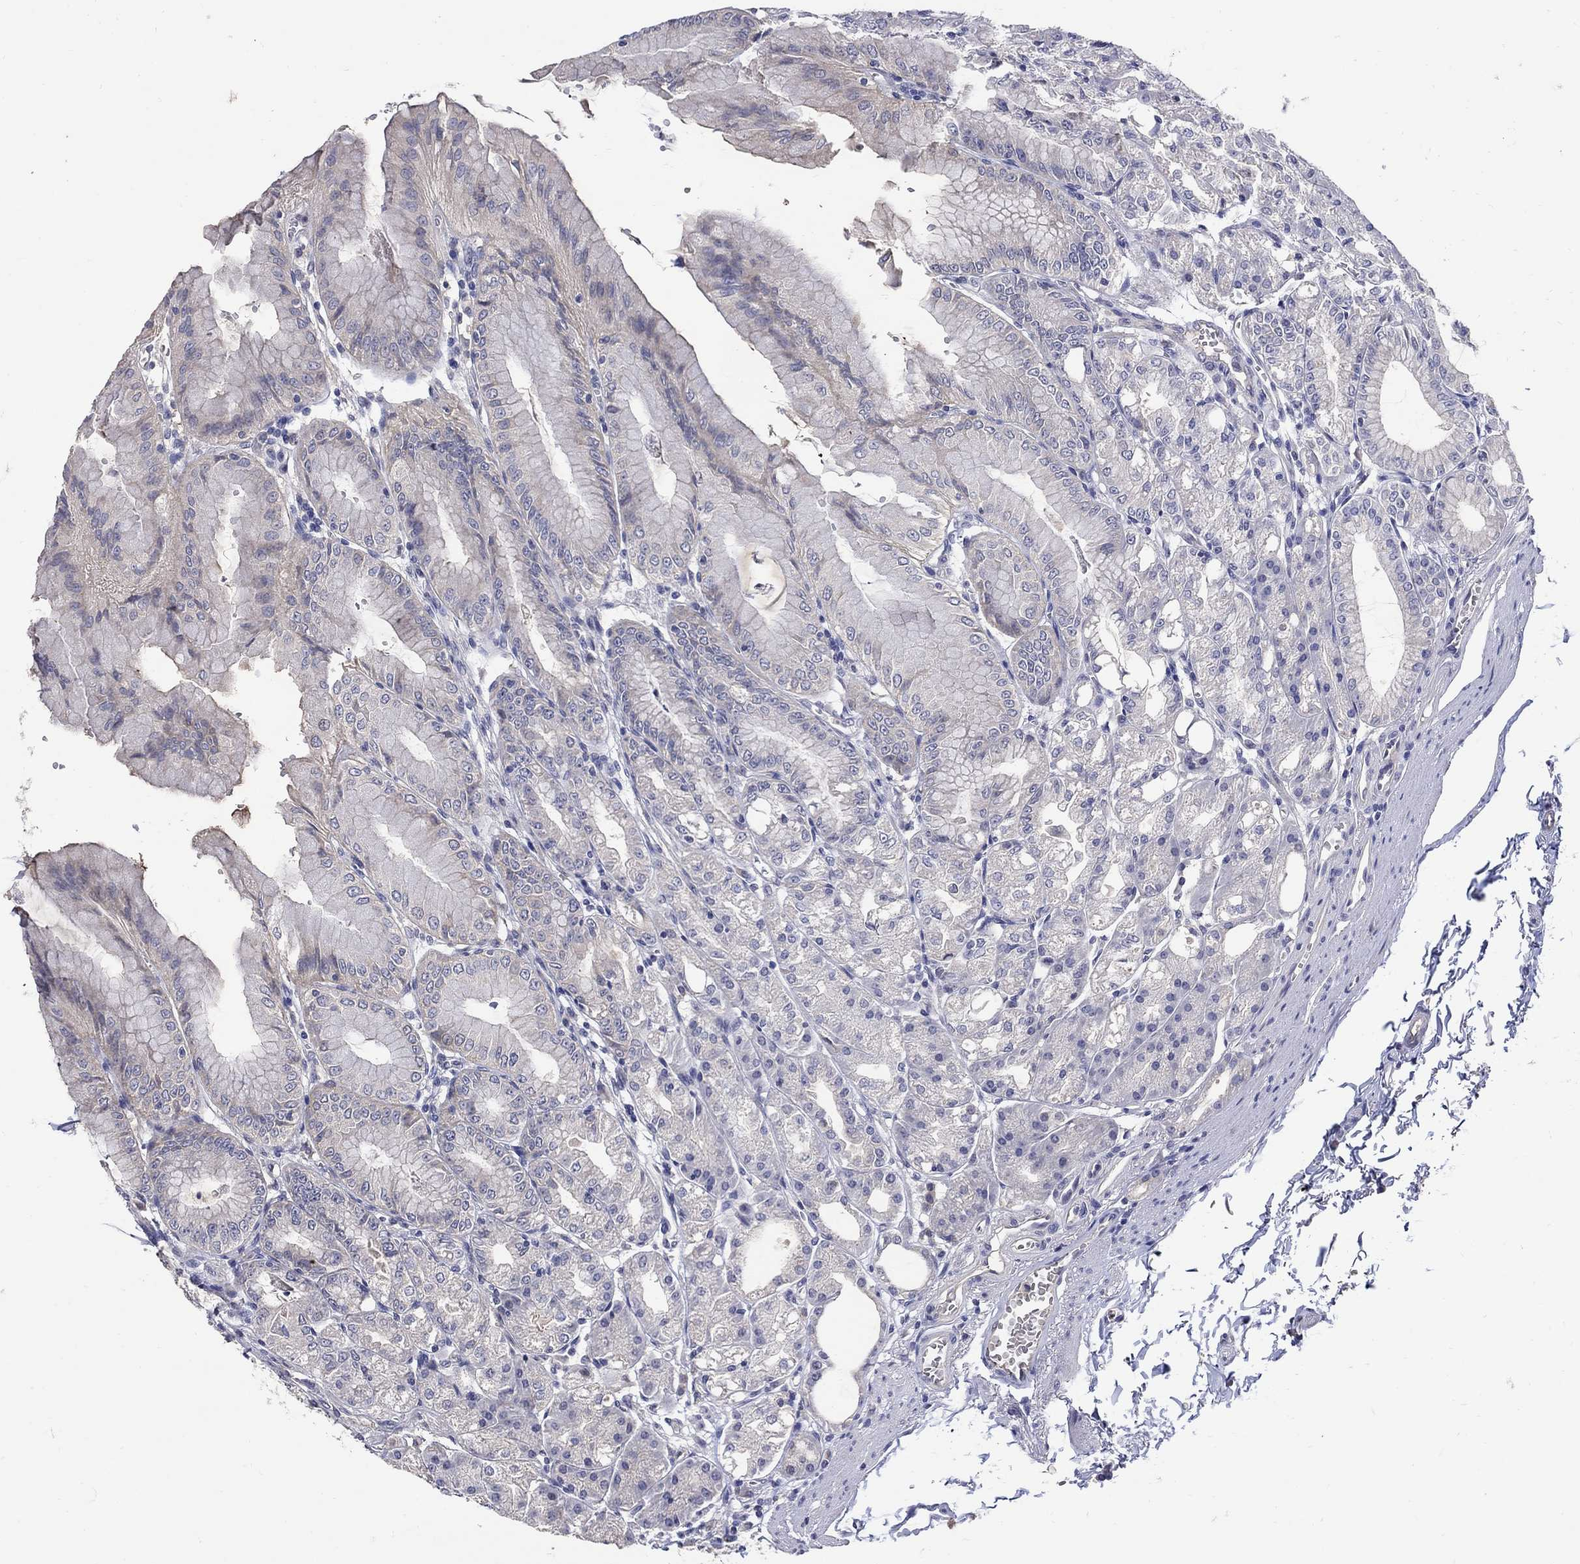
{"staining": {"intensity": "negative", "quantity": "none", "location": "none"}, "tissue": "stomach", "cell_type": "Glandular cells", "image_type": "normal", "snomed": [{"axis": "morphology", "description": "Normal tissue, NOS"}, {"axis": "topography", "description": "Stomach"}], "caption": "Immunohistochemistry (IHC) photomicrograph of normal stomach stained for a protein (brown), which displays no staining in glandular cells. (DAB immunohistochemistry (IHC) visualized using brightfield microscopy, high magnification).", "gene": "CETN1", "patient": {"sex": "male", "age": 71}}